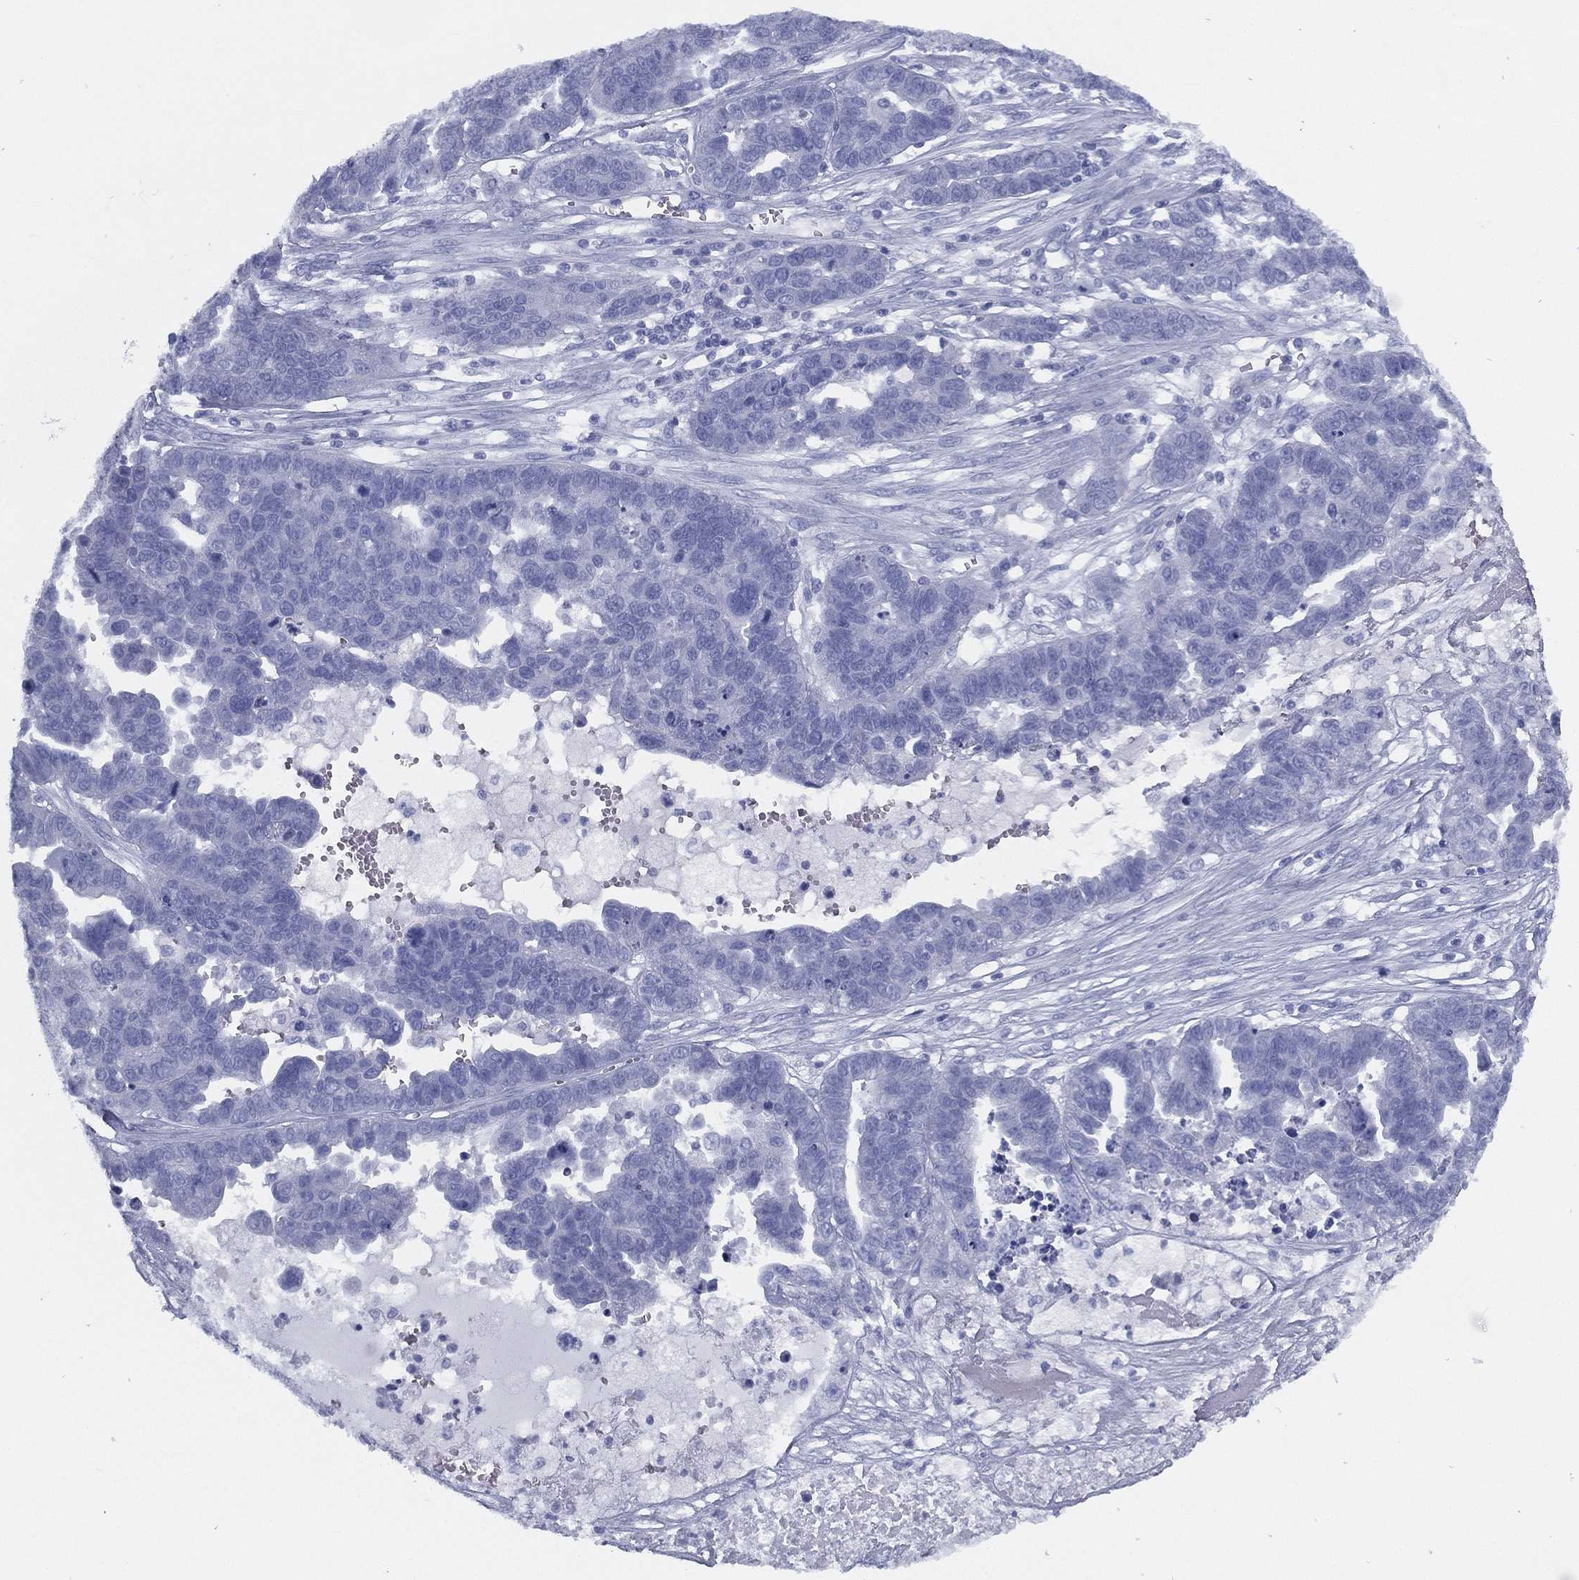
{"staining": {"intensity": "negative", "quantity": "none", "location": "none"}, "tissue": "ovarian cancer", "cell_type": "Tumor cells", "image_type": "cancer", "snomed": [{"axis": "morphology", "description": "Cystadenocarcinoma, serous, NOS"}, {"axis": "topography", "description": "Ovary"}], "caption": "Tumor cells show no significant protein expression in ovarian cancer (serous cystadenocarcinoma).", "gene": "TMEM252", "patient": {"sex": "female", "age": 87}}